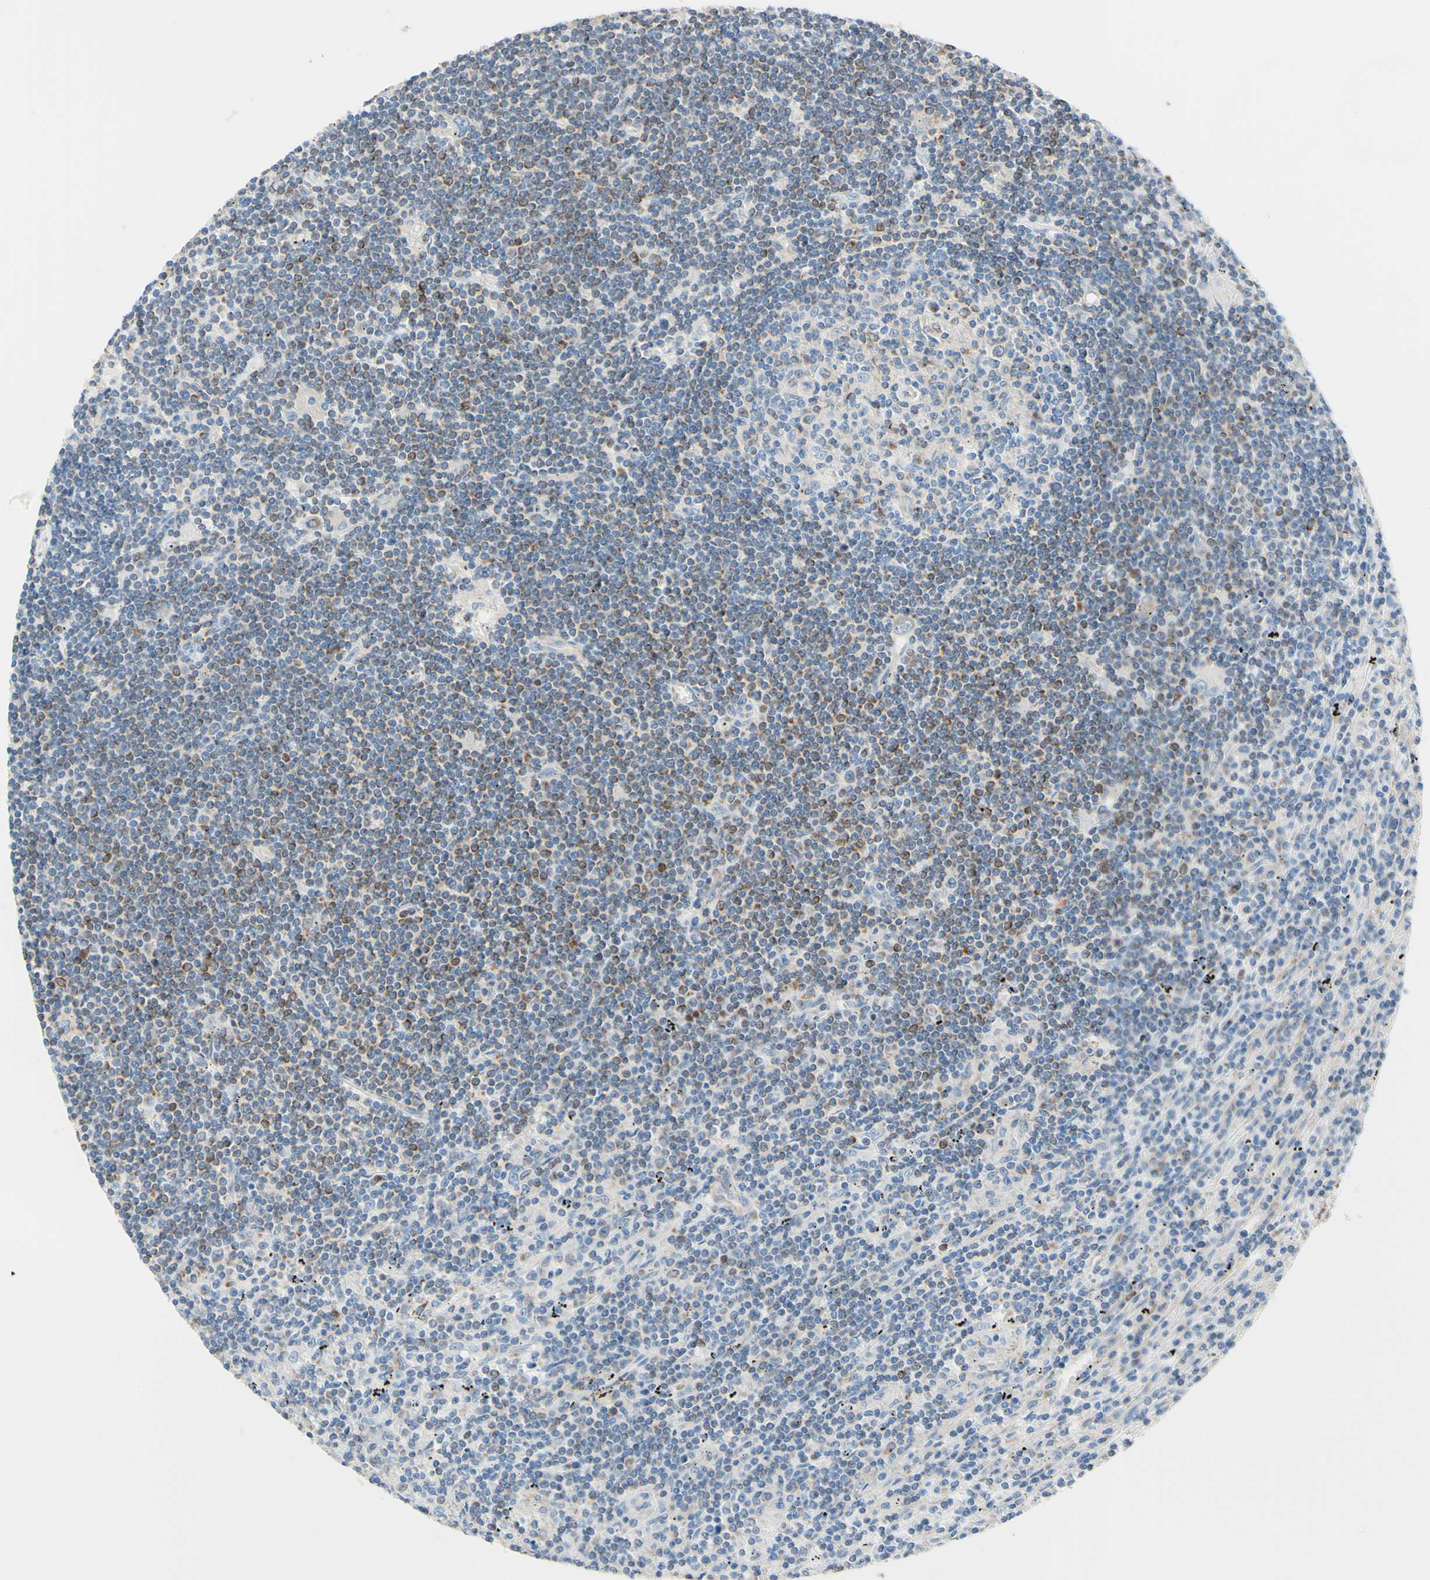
{"staining": {"intensity": "weak", "quantity": "<25%", "location": "cytoplasmic/membranous"}, "tissue": "lymphoma", "cell_type": "Tumor cells", "image_type": "cancer", "snomed": [{"axis": "morphology", "description": "Malignant lymphoma, non-Hodgkin's type, Low grade"}, {"axis": "topography", "description": "Spleen"}], "caption": "Malignant lymphoma, non-Hodgkin's type (low-grade) stained for a protein using immunohistochemistry reveals no positivity tumor cells.", "gene": "RETREG2", "patient": {"sex": "male", "age": 76}}